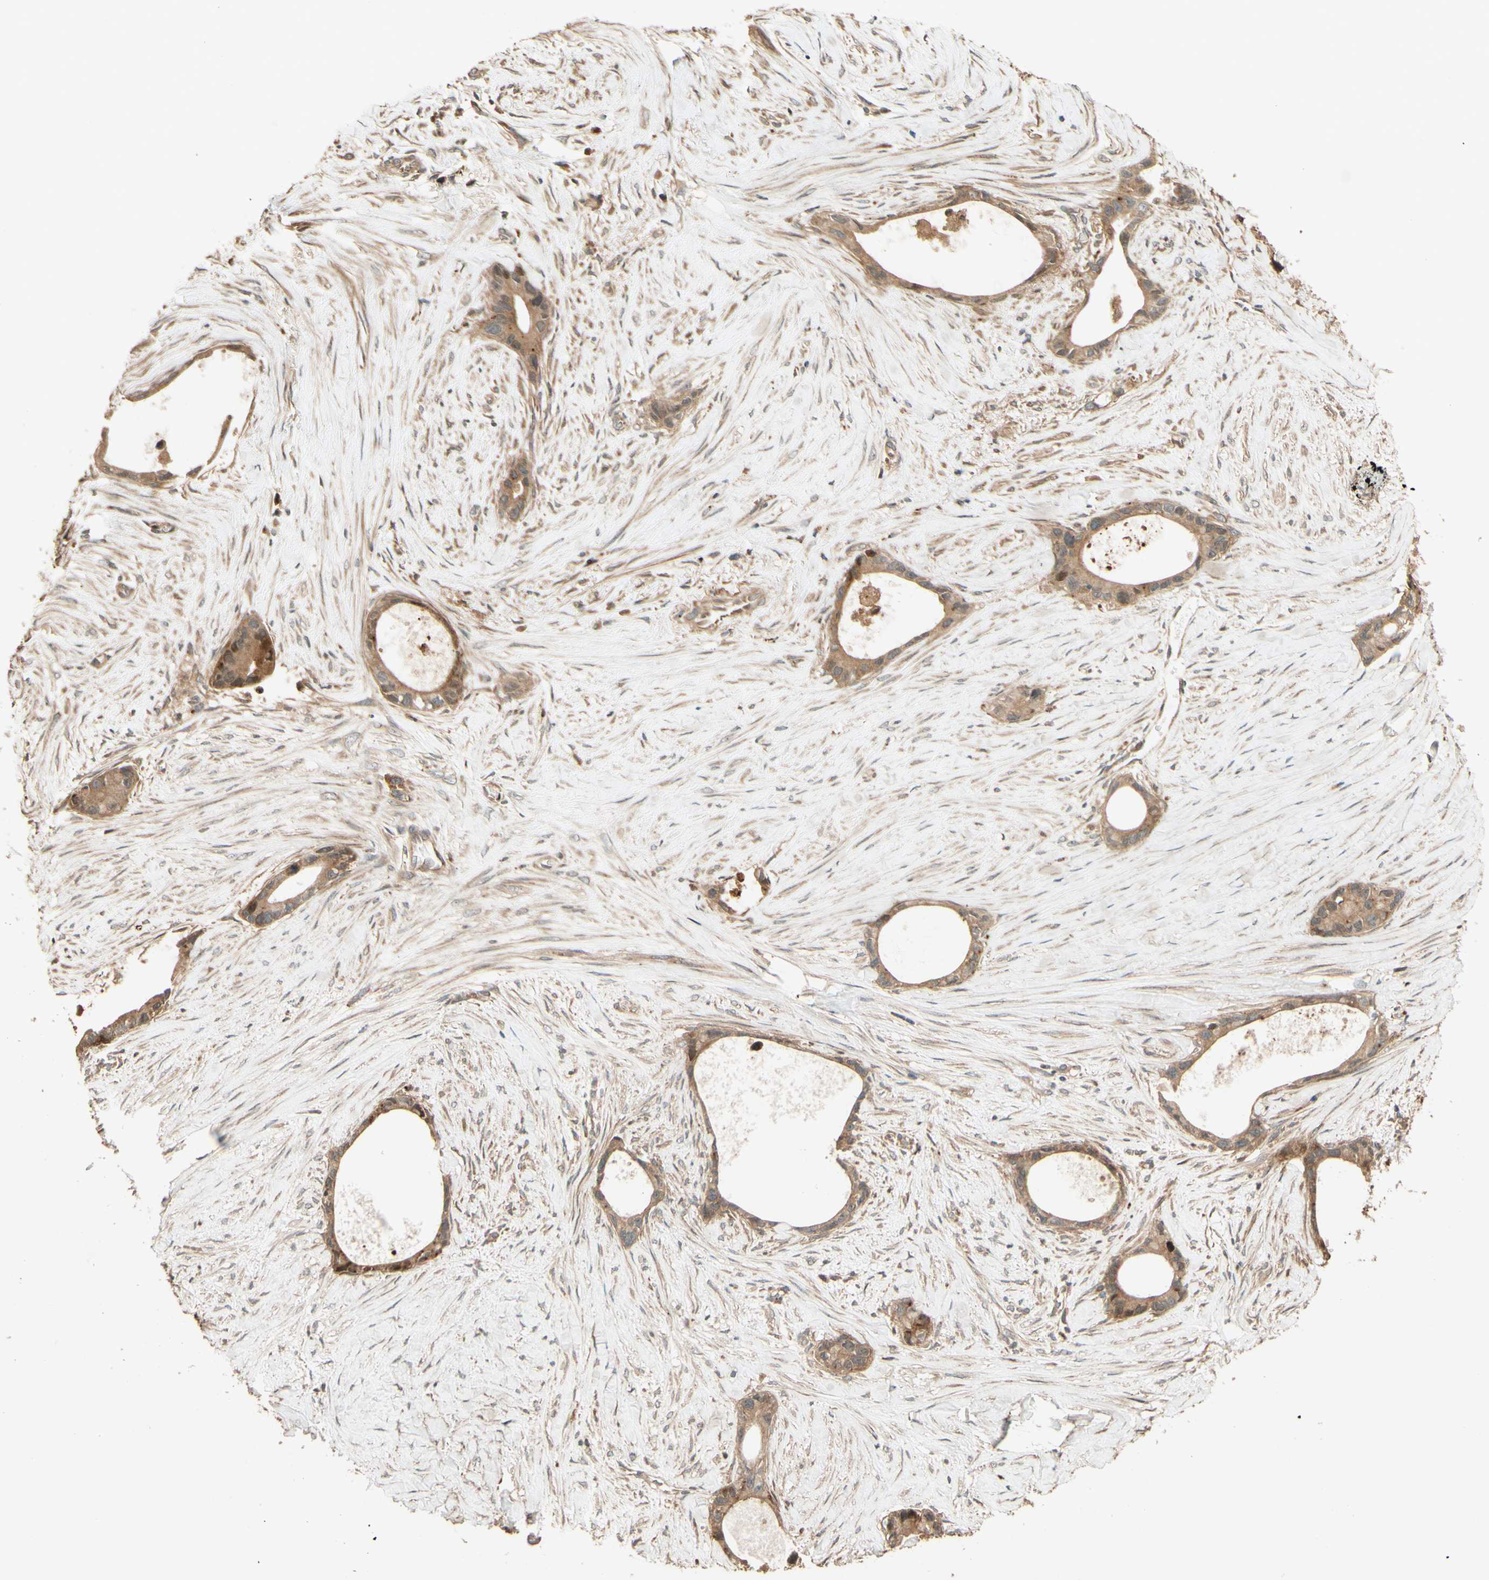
{"staining": {"intensity": "moderate", "quantity": ">75%", "location": "cytoplasmic/membranous"}, "tissue": "liver cancer", "cell_type": "Tumor cells", "image_type": "cancer", "snomed": [{"axis": "morphology", "description": "Cholangiocarcinoma"}, {"axis": "topography", "description": "Liver"}], "caption": "A high-resolution image shows immunohistochemistry staining of liver cancer, which demonstrates moderate cytoplasmic/membranous expression in about >75% of tumor cells.", "gene": "RNF19A", "patient": {"sex": "female", "age": 55}}